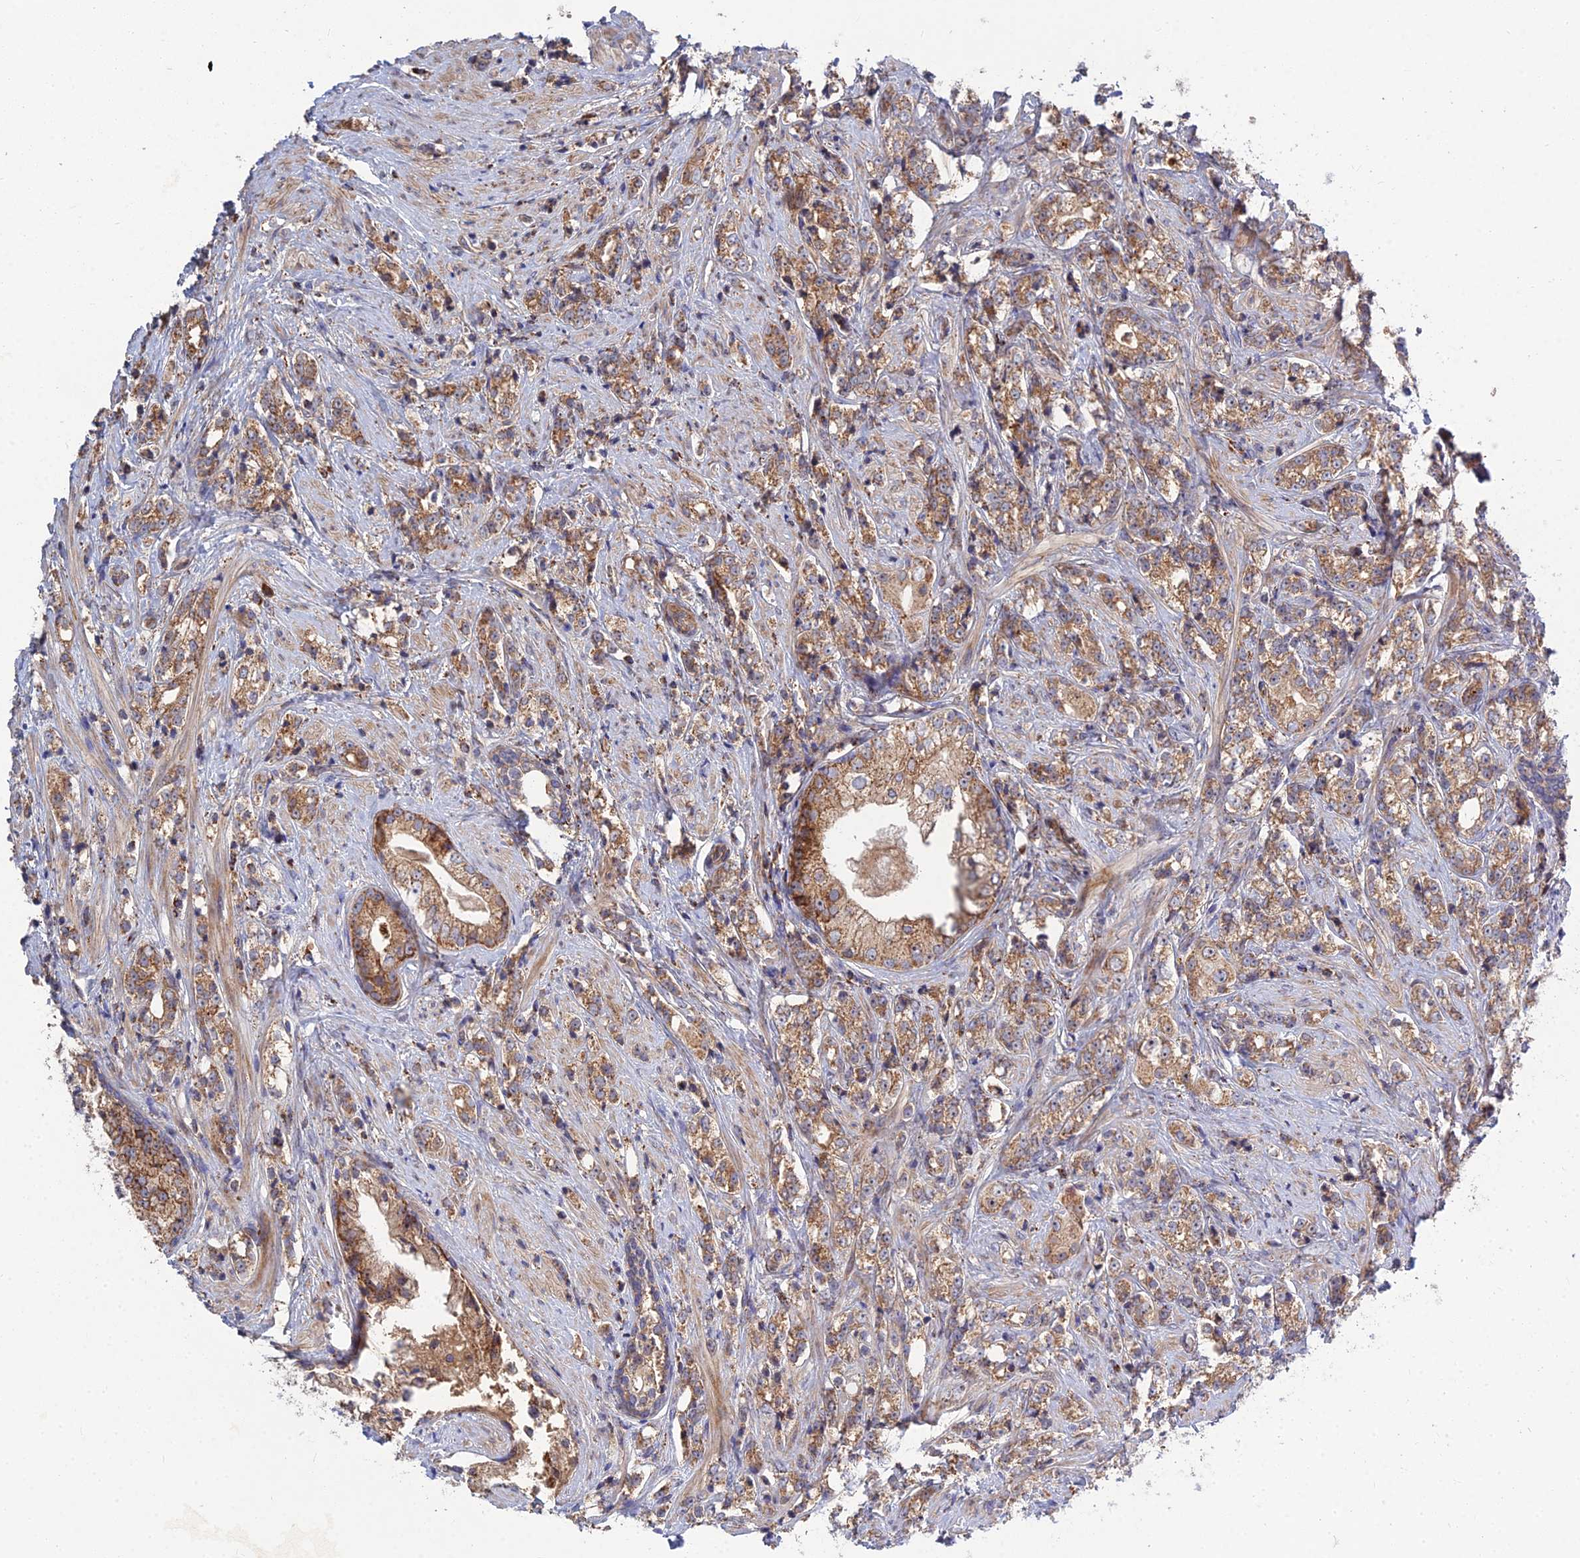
{"staining": {"intensity": "moderate", "quantity": ">75%", "location": "cytoplasmic/membranous"}, "tissue": "prostate cancer", "cell_type": "Tumor cells", "image_type": "cancer", "snomed": [{"axis": "morphology", "description": "Adenocarcinoma, High grade"}, {"axis": "topography", "description": "Prostate"}], "caption": "A medium amount of moderate cytoplasmic/membranous positivity is present in approximately >75% of tumor cells in prostate cancer (adenocarcinoma (high-grade)) tissue.", "gene": "RIC8B", "patient": {"sex": "male", "age": 69}}